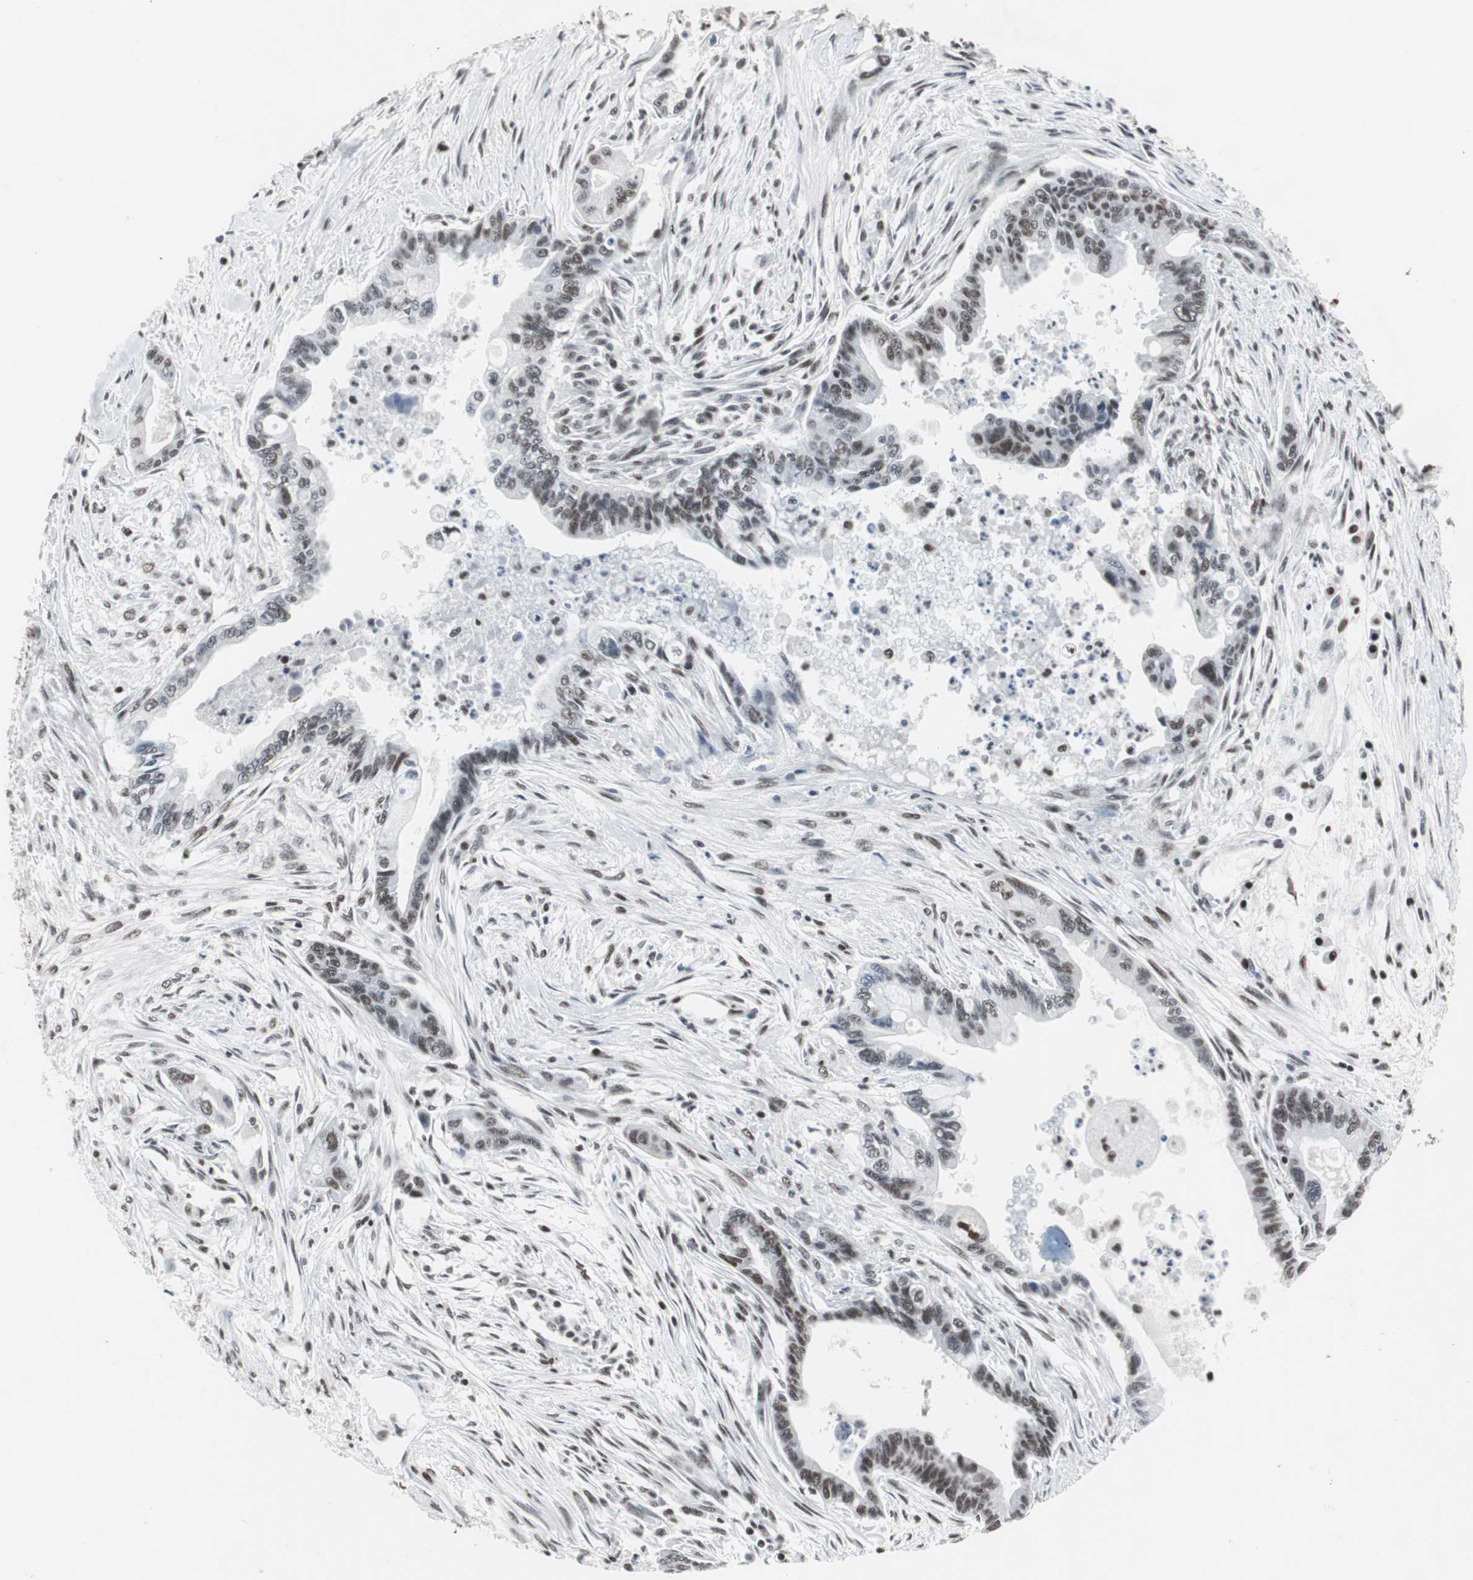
{"staining": {"intensity": "moderate", "quantity": "25%-75%", "location": "nuclear"}, "tissue": "pancreatic cancer", "cell_type": "Tumor cells", "image_type": "cancer", "snomed": [{"axis": "morphology", "description": "Adenocarcinoma, NOS"}, {"axis": "topography", "description": "Pancreas"}], "caption": "Pancreatic cancer stained for a protein (brown) displays moderate nuclear positive positivity in approximately 25%-75% of tumor cells.", "gene": "RAD9A", "patient": {"sex": "male", "age": 70}}